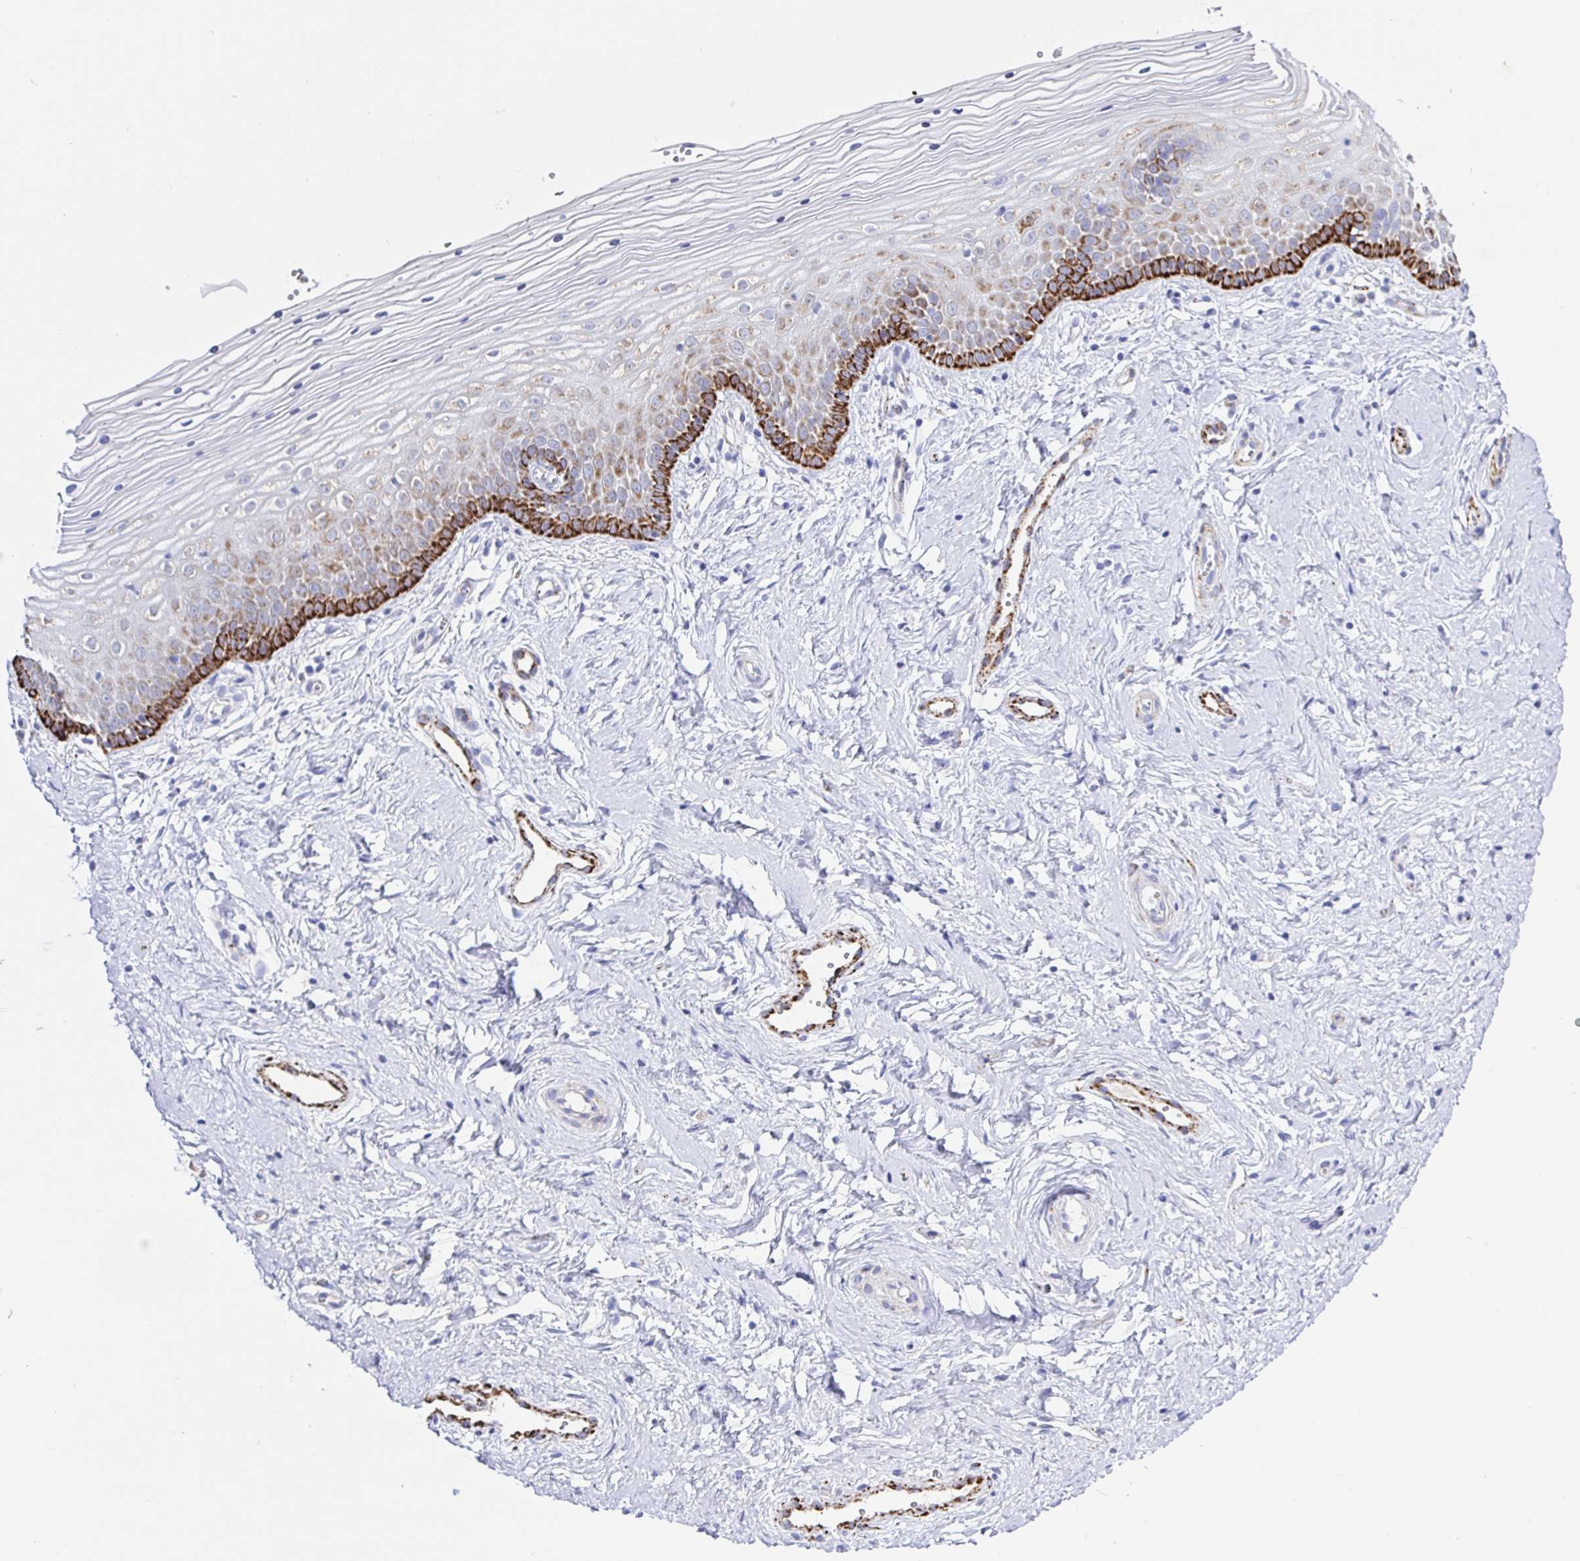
{"staining": {"intensity": "strong", "quantity": "<25%", "location": "cytoplasmic/membranous"}, "tissue": "vagina", "cell_type": "Squamous epithelial cells", "image_type": "normal", "snomed": [{"axis": "morphology", "description": "Normal tissue, NOS"}, {"axis": "topography", "description": "Vagina"}], "caption": "The image exhibits staining of benign vagina, revealing strong cytoplasmic/membranous protein staining (brown color) within squamous epithelial cells. The staining was performed using DAB, with brown indicating positive protein expression. Nuclei are stained blue with hematoxylin.", "gene": "MAOA", "patient": {"sex": "female", "age": 38}}